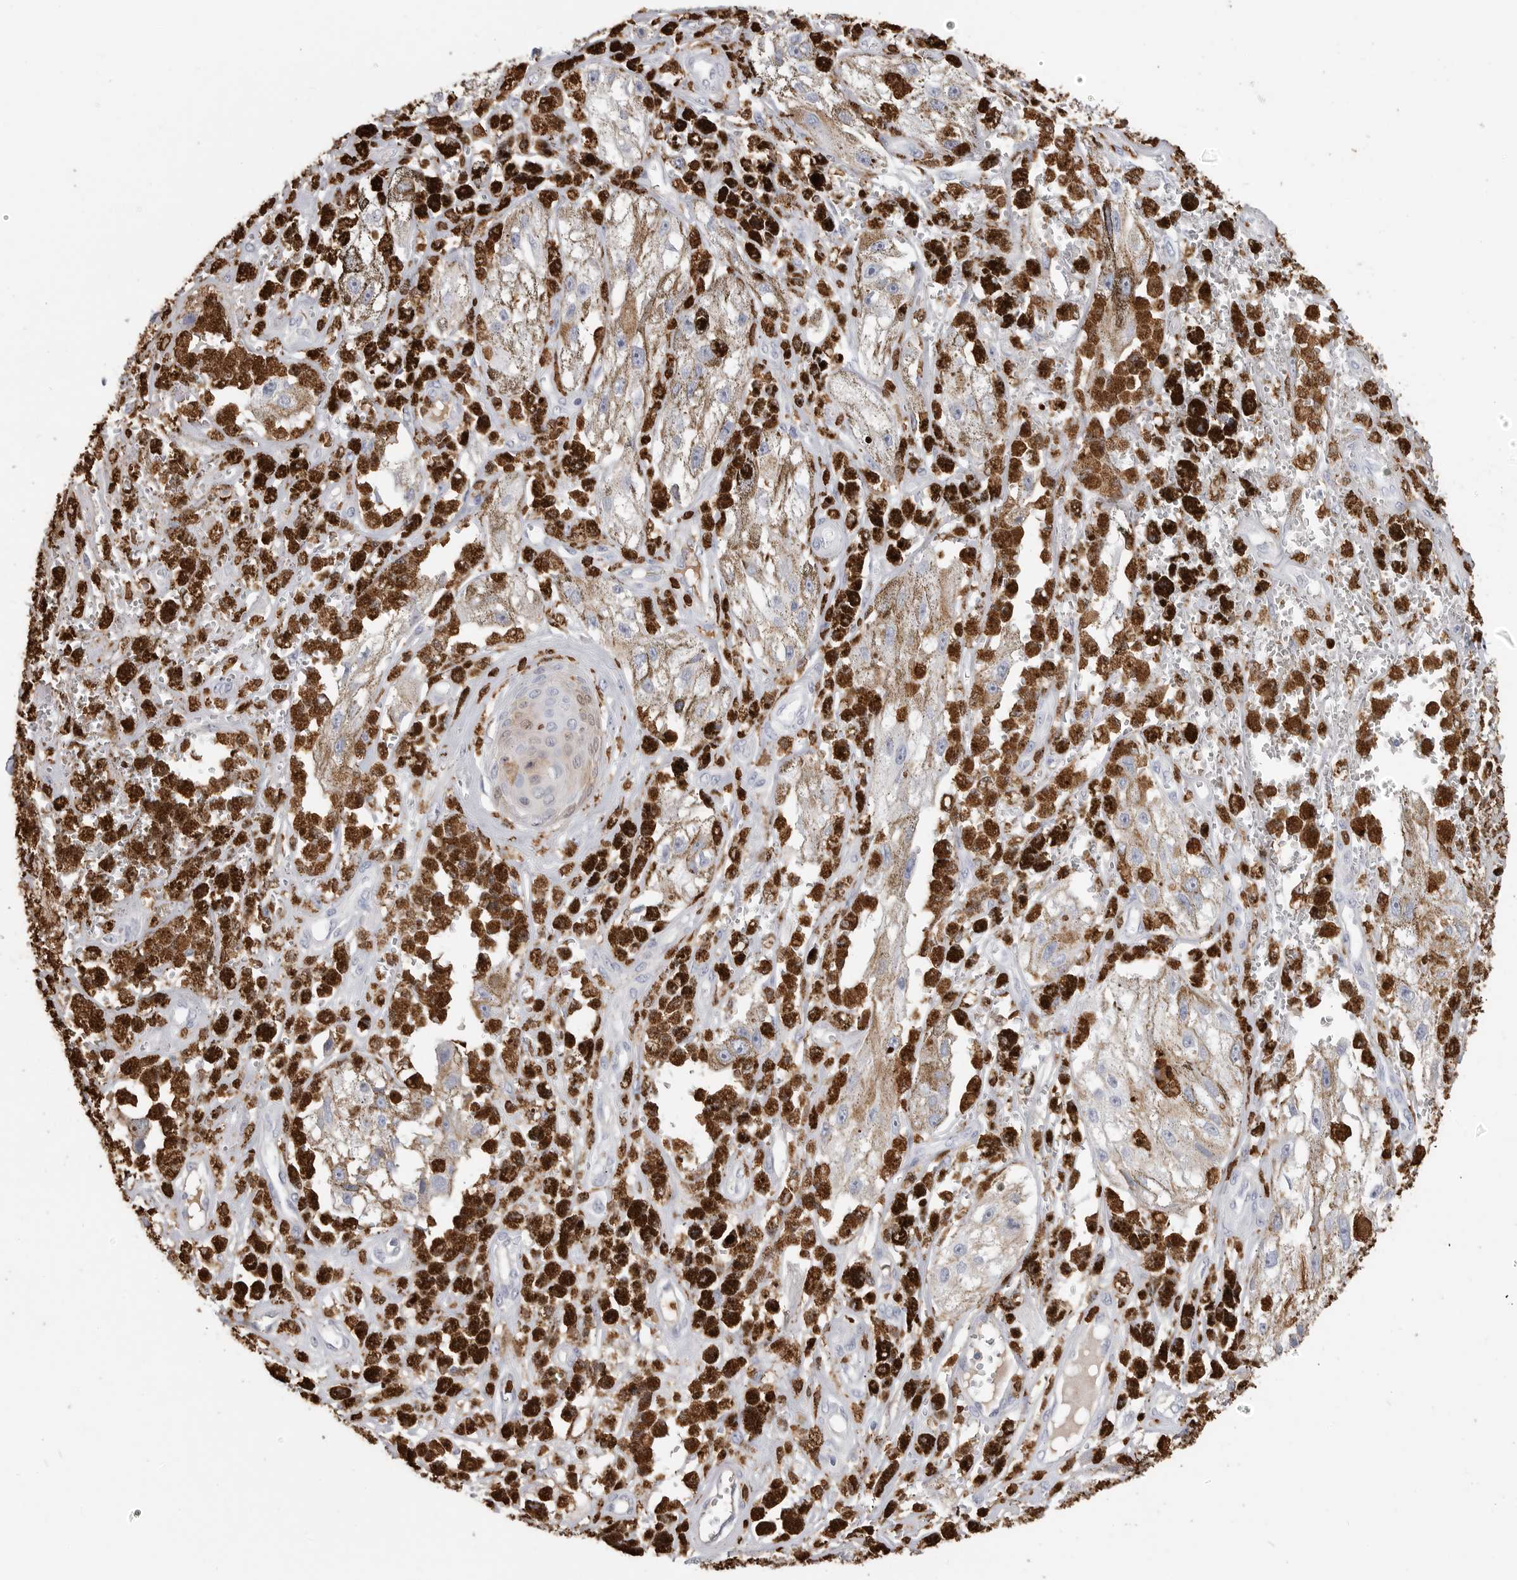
{"staining": {"intensity": "negative", "quantity": "none", "location": "none"}, "tissue": "melanoma", "cell_type": "Tumor cells", "image_type": "cancer", "snomed": [{"axis": "morphology", "description": "Malignant melanoma, NOS"}, {"axis": "topography", "description": "Skin"}], "caption": "DAB immunohistochemical staining of malignant melanoma reveals no significant staining in tumor cells.", "gene": "CYB561D1", "patient": {"sex": "male", "age": 88}}